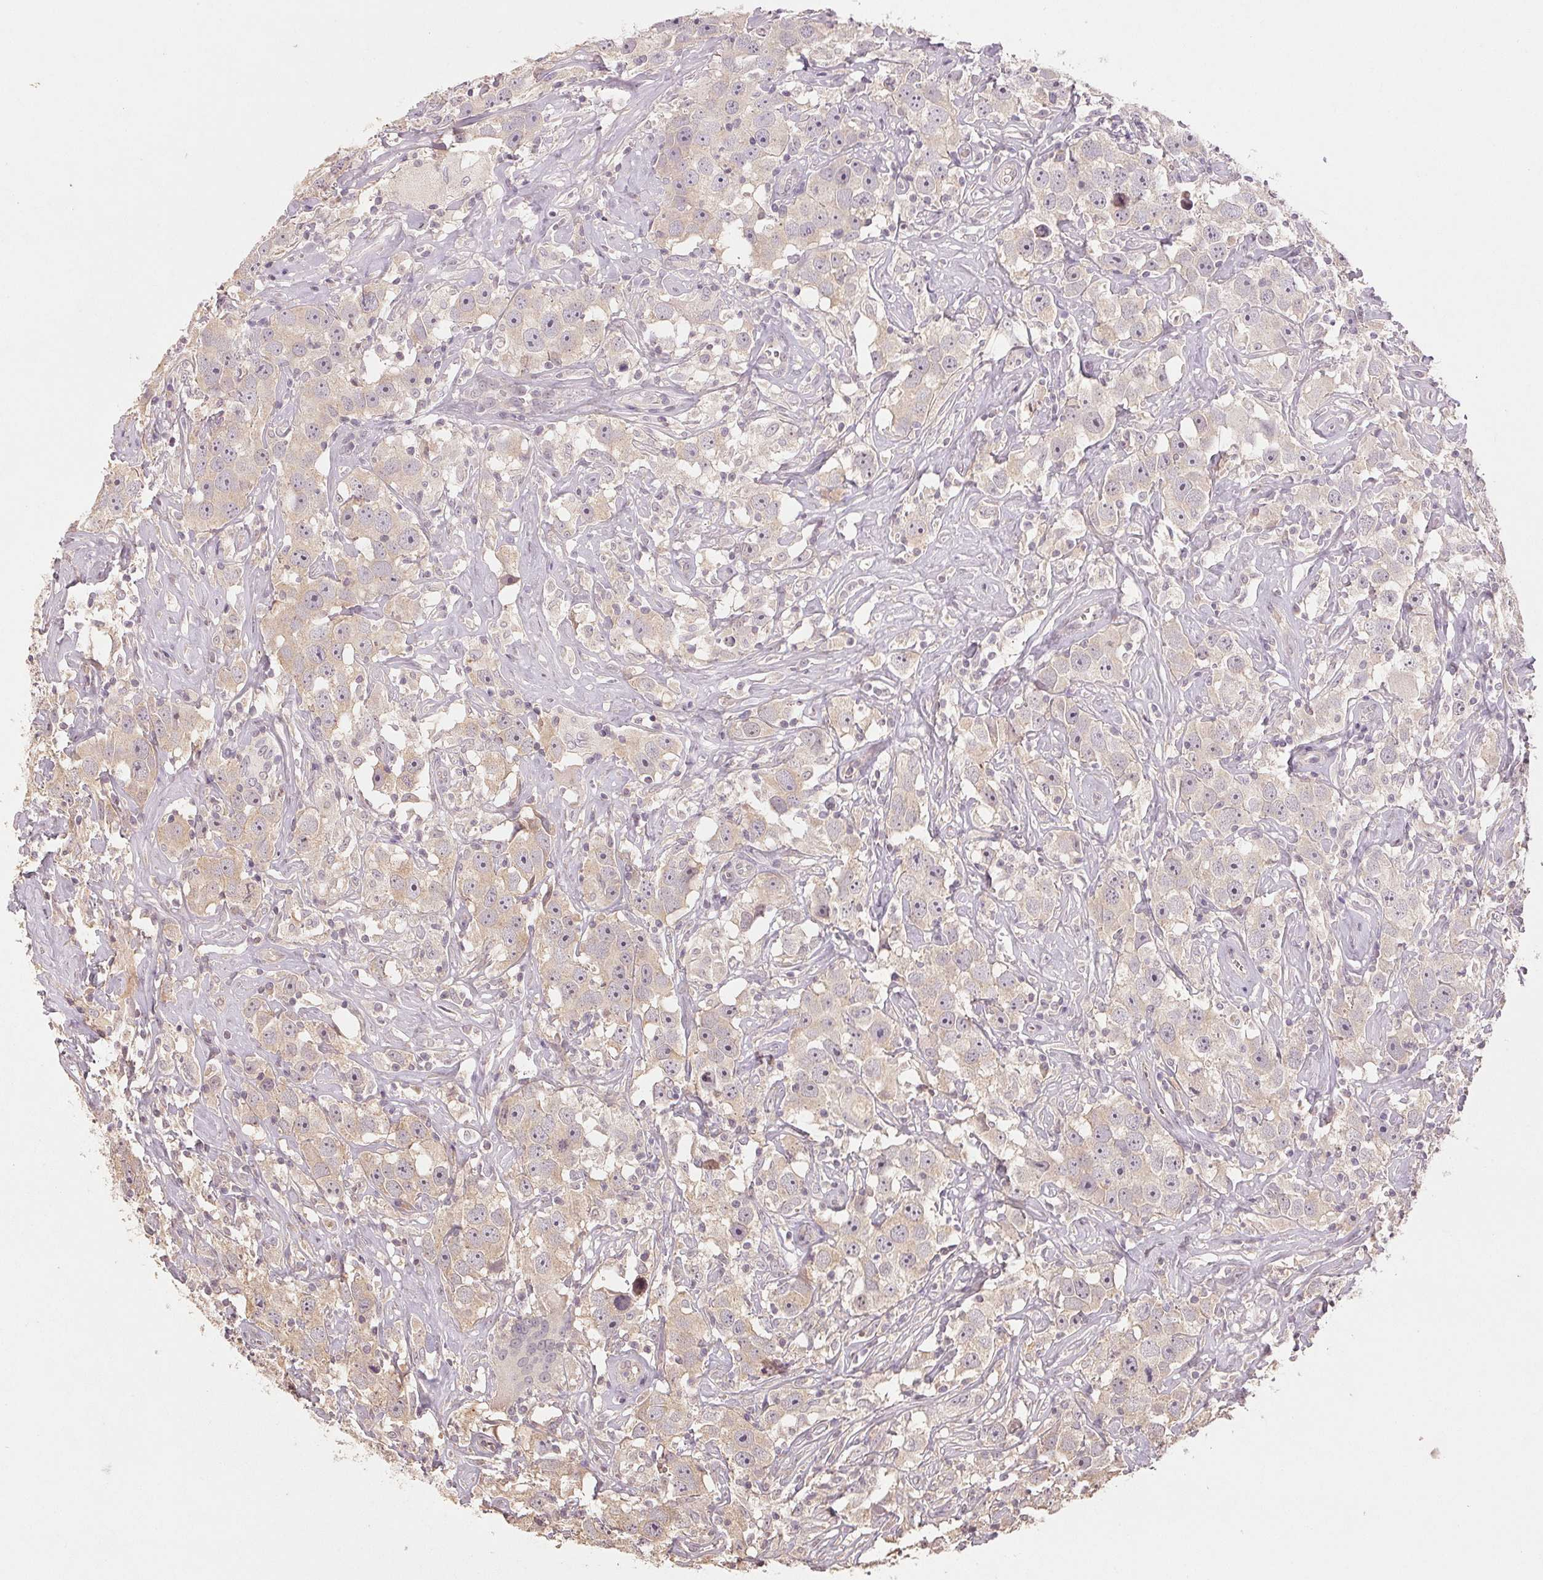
{"staining": {"intensity": "weak", "quantity": "<25%", "location": "cytoplasmic/membranous"}, "tissue": "testis cancer", "cell_type": "Tumor cells", "image_type": "cancer", "snomed": [{"axis": "morphology", "description": "Seminoma, NOS"}, {"axis": "topography", "description": "Testis"}], "caption": "Protein analysis of testis seminoma demonstrates no significant staining in tumor cells.", "gene": "COX14", "patient": {"sex": "male", "age": 49}}